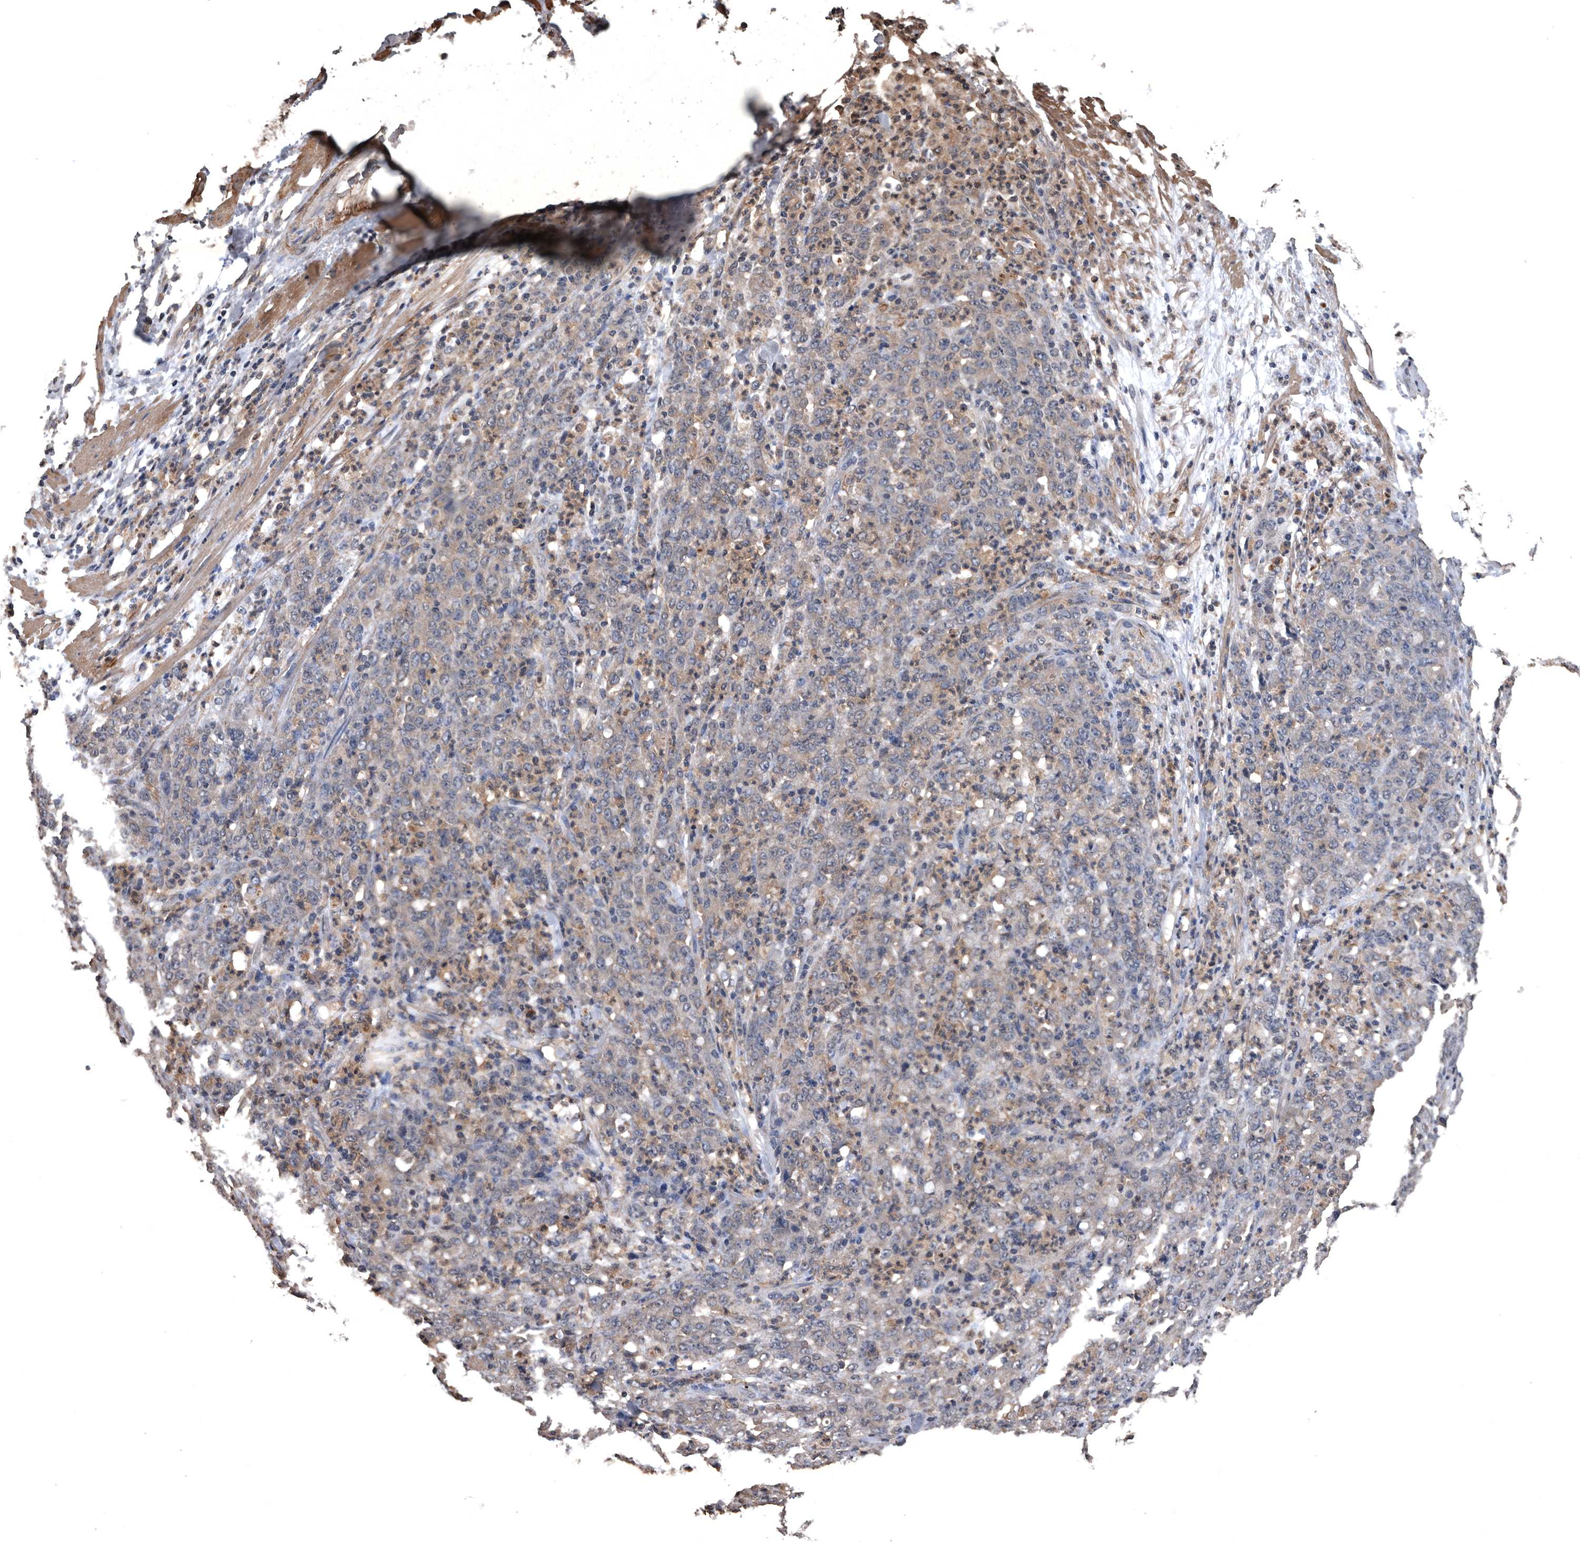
{"staining": {"intensity": "weak", "quantity": "<25%", "location": "cytoplasmic/membranous"}, "tissue": "stomach cancer", "cell_type": "Tumor cells", "image_type": "cancer", "snomed": [{"axis": "morphology", "description": "Adenocarcinoma, NOS"}, {"axis": "topography", "description": "Stomach, lower"}], "caption": "Histopathology image shows no significant protein positivity in tumor cells of adenocarcinoma (stomach).", "gene": "NRBP1", "patient": {"sex": "female", "age": 71}}